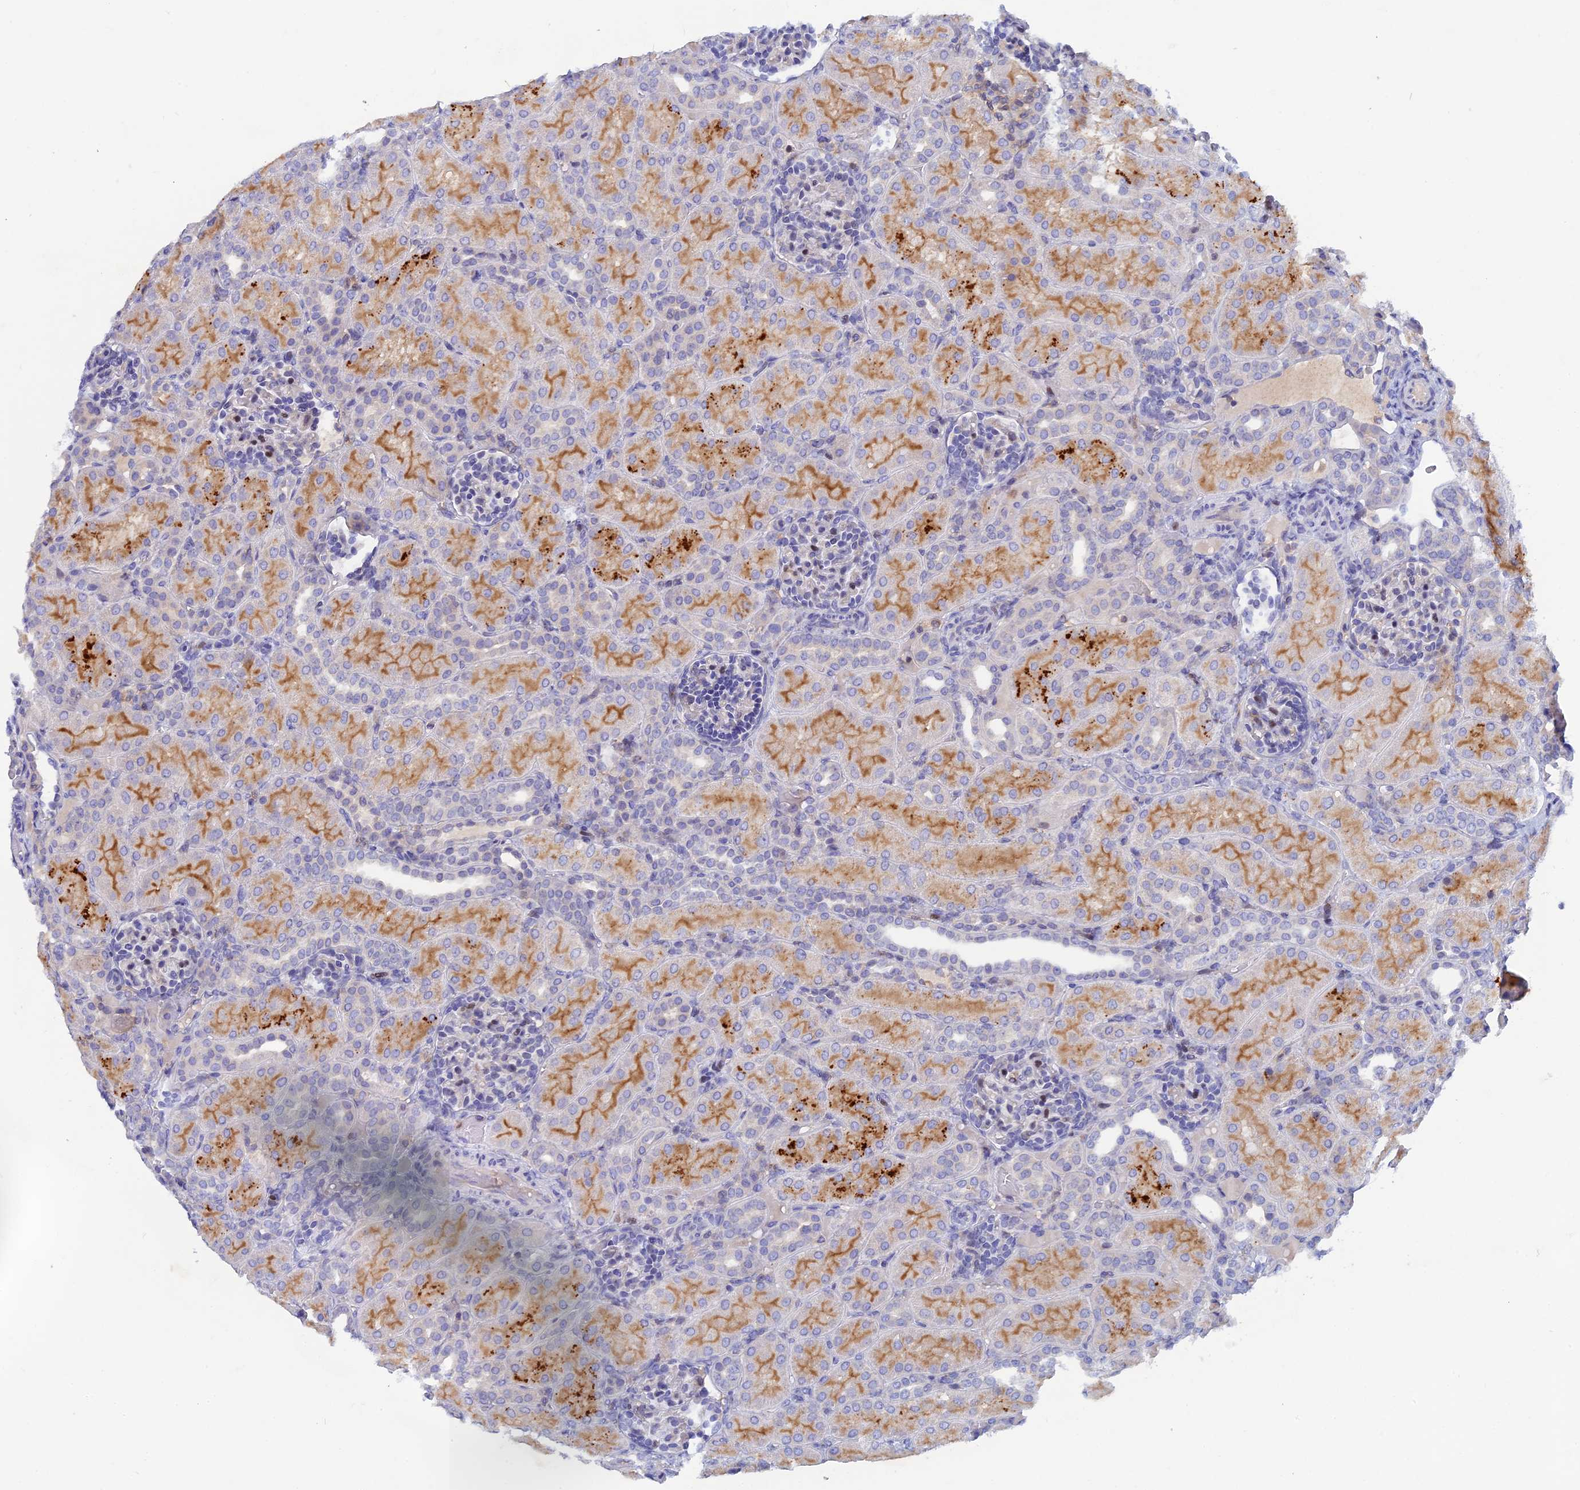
{"staining": {"intensity": "negative", "quantity": "none", "location": "none"}, "tissue": "kidney", "cell_type": "Cells in glomeruli", "image_type": "normal", "snomed": [{"axis": "morphology", "description": "Normal tissue, NOS"}, {"axis": "topography", "description": "Kidney"}], "caption": "A high-resolution micrograph shows IHC staining of benign kidney, which displays no significant positivity in cells in glomeruli. Nuclei are stained in blue.", "gene": "ACP7", "patient": {"sex": "male", "age": 1}}